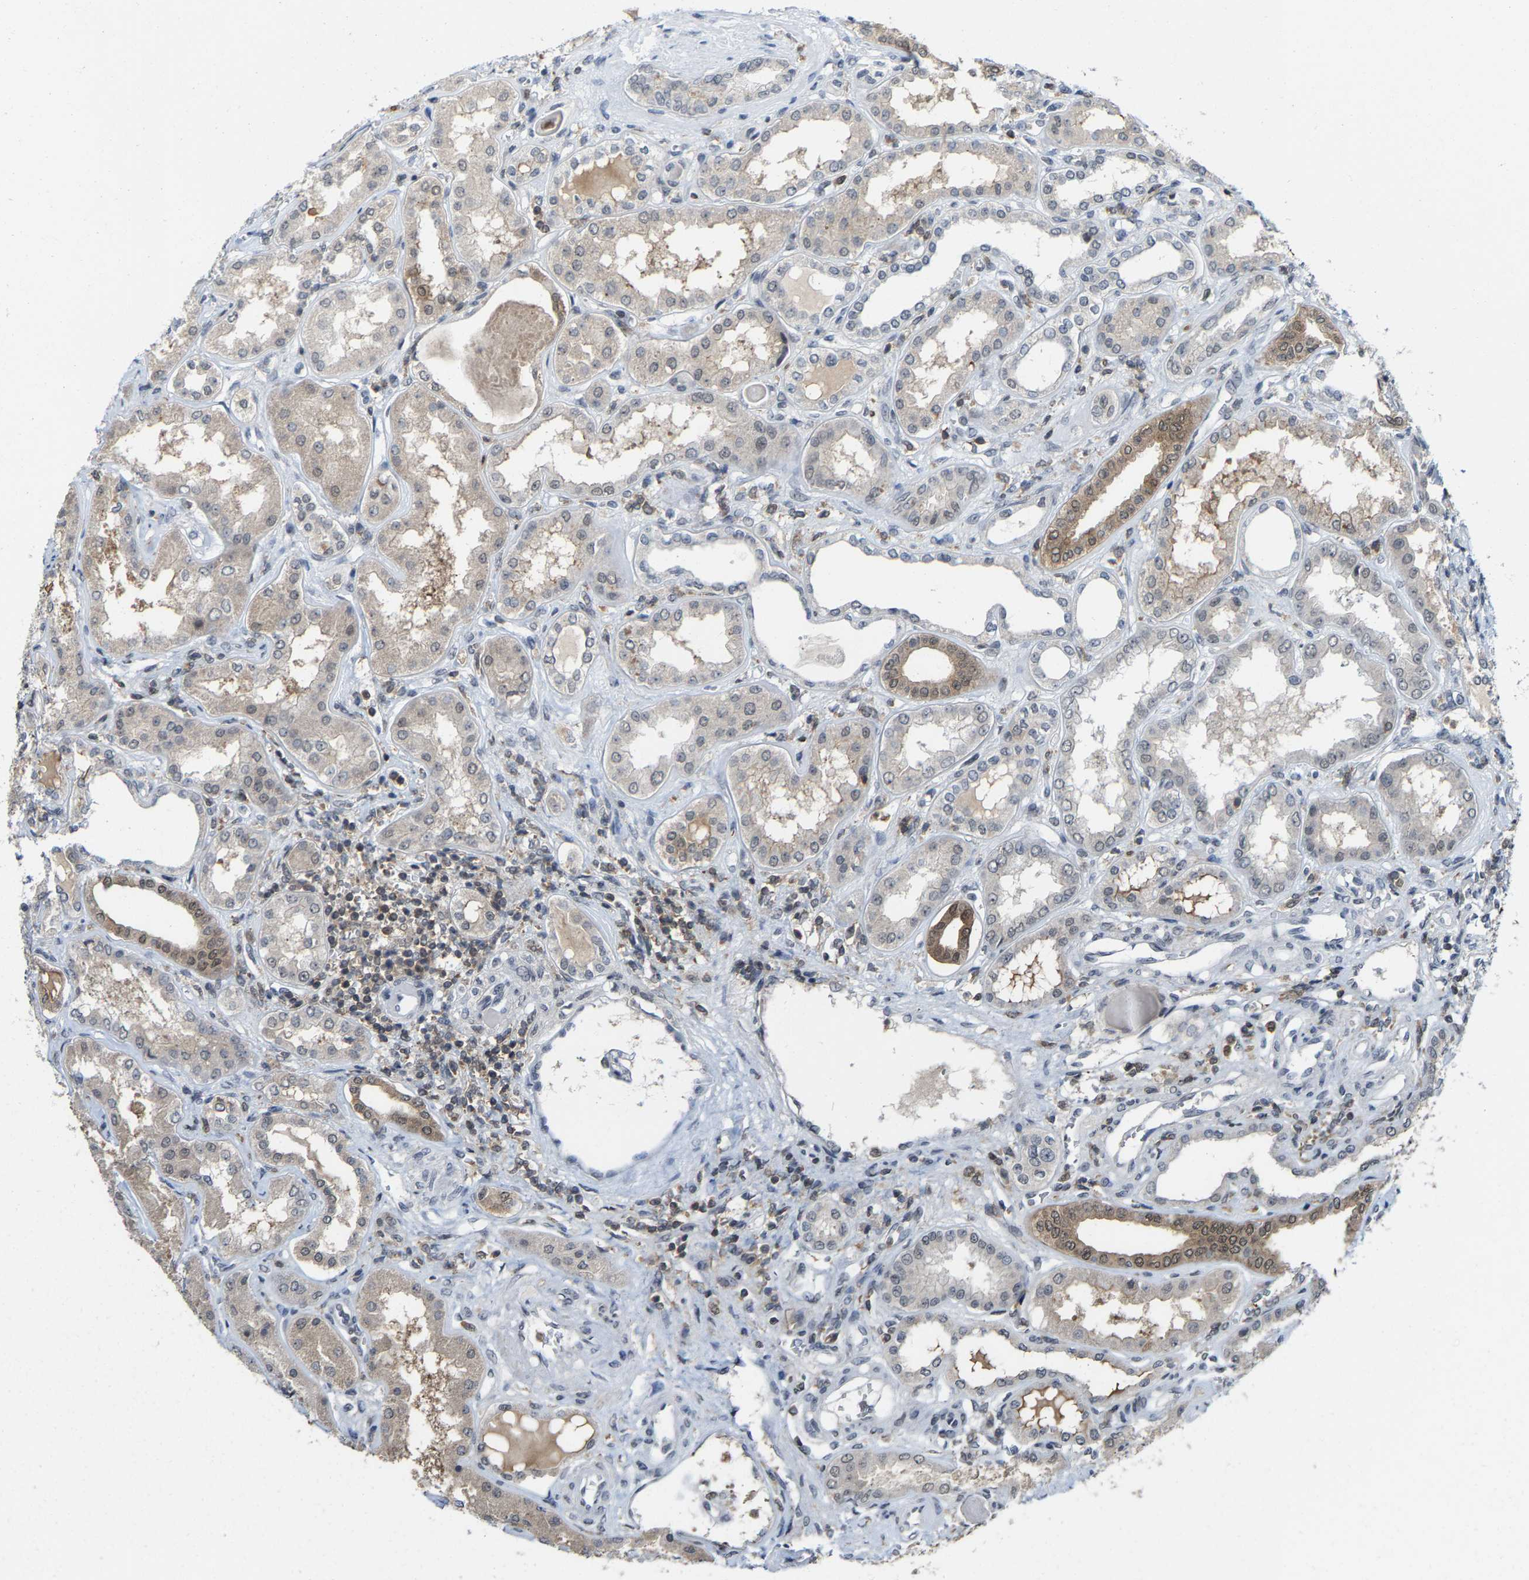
{"staining": {"intensity": "weak", "quantity": "<25%", "location": "cytoplasmic/membranous"}, "tissue": "kidney", "cell_type": "Cells in glomeruli", "image_type": "normal", "snomed": [{"axis": "morphology", "description": "Normal tissue, NOS"}, {"axis": "topography", "description": "Kidney"}], "caption": "Kidney stained for a protein using immunohistochemistry (IHC) shows no staining cells in glomeruli.", "gene": "FGD3", "patient": {"sex": "female", "age": 56}}